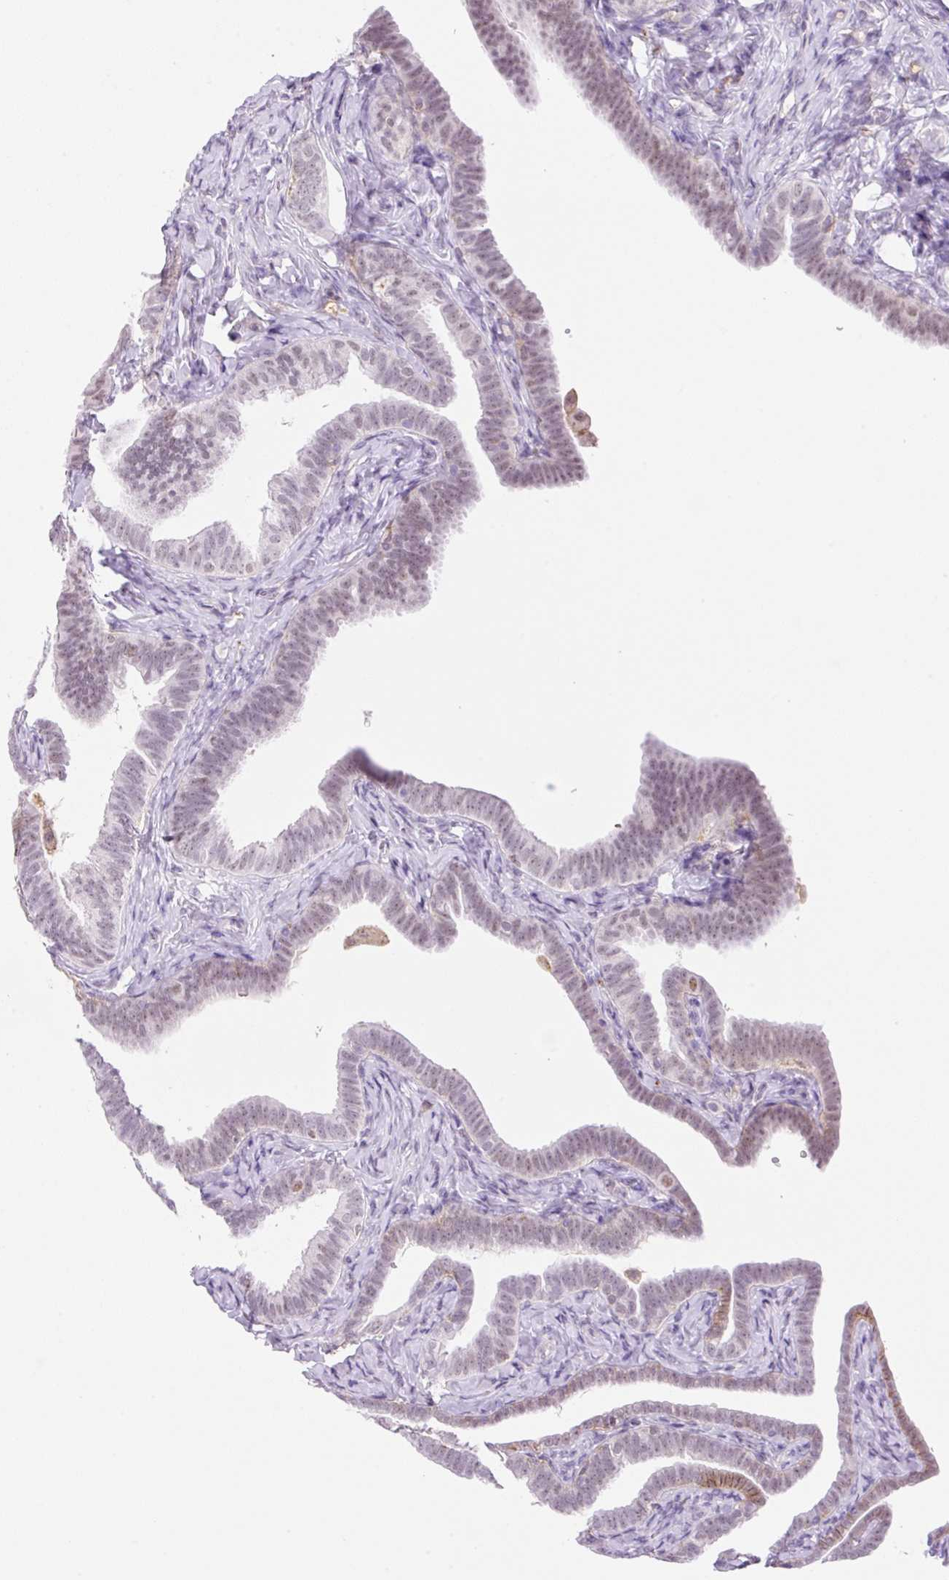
{"staining": {"intensity": "weak", "quantity": "25%-75%", "location": "cytoplasmic/membranous,nuclear"}, "tissue": "fallopian tube", "cell_type": "Glandular cells", "image_type": "normal", "snomed": [{"axis": "morphology", "description": "Normal tissue, NOS"}, {"axis": "topography", "description": "Fallopian tube"}], "caption": "Protein staining of normal fallopian tube shows weak cytoplasmic/membranous,nuclear staining in about 25%-75% of glandular cells. (DAB (3,3'-diaminobenzidine) IHC, brown staining for protein, blue staining for nuclei).", "gene": "PALM3", "patient": {"sex": "female", "age": 69}}